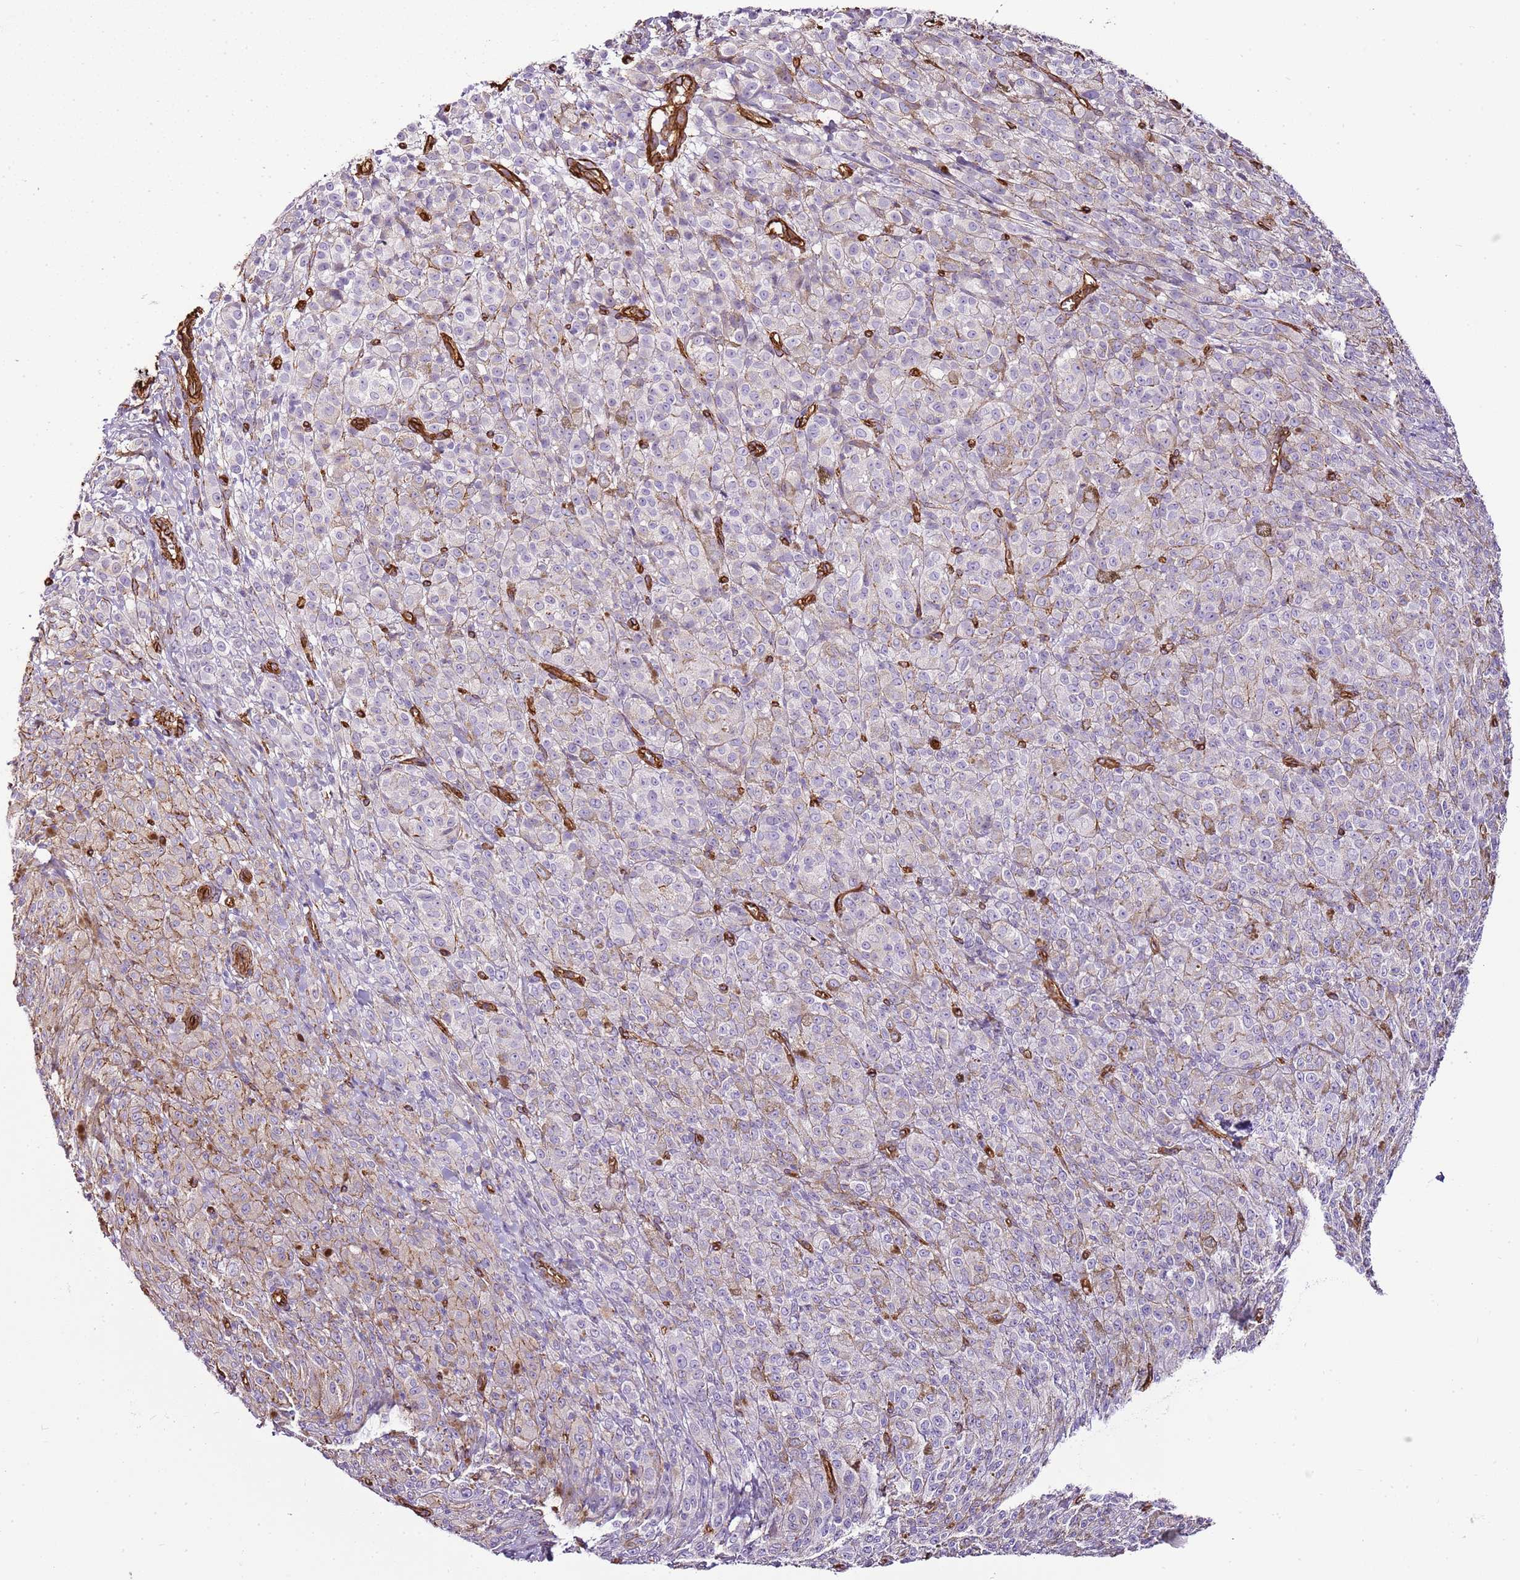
{"staining": {"intensity": "negative", "quantity": "none", "location": "none"}, "tissue": "melanoma", "cell_type": "Tumor cells", "image_type": "cancer", "snomed": [{"axis": "morphology", "description": "Malignant melanoma, NOS"}, {"axis": "topography", "description": "Skin"}], "caption": "Immunohistochemistry (IHC) image of neoplastic tissue: melanoma stained with DAB exhibits no significant protein staining in tumor cells. (Immunohistochemistry, brightfield microscopy, high magnification).", "gene": "CTDSPL", "patient": {"sex": "female", "age": 52}}